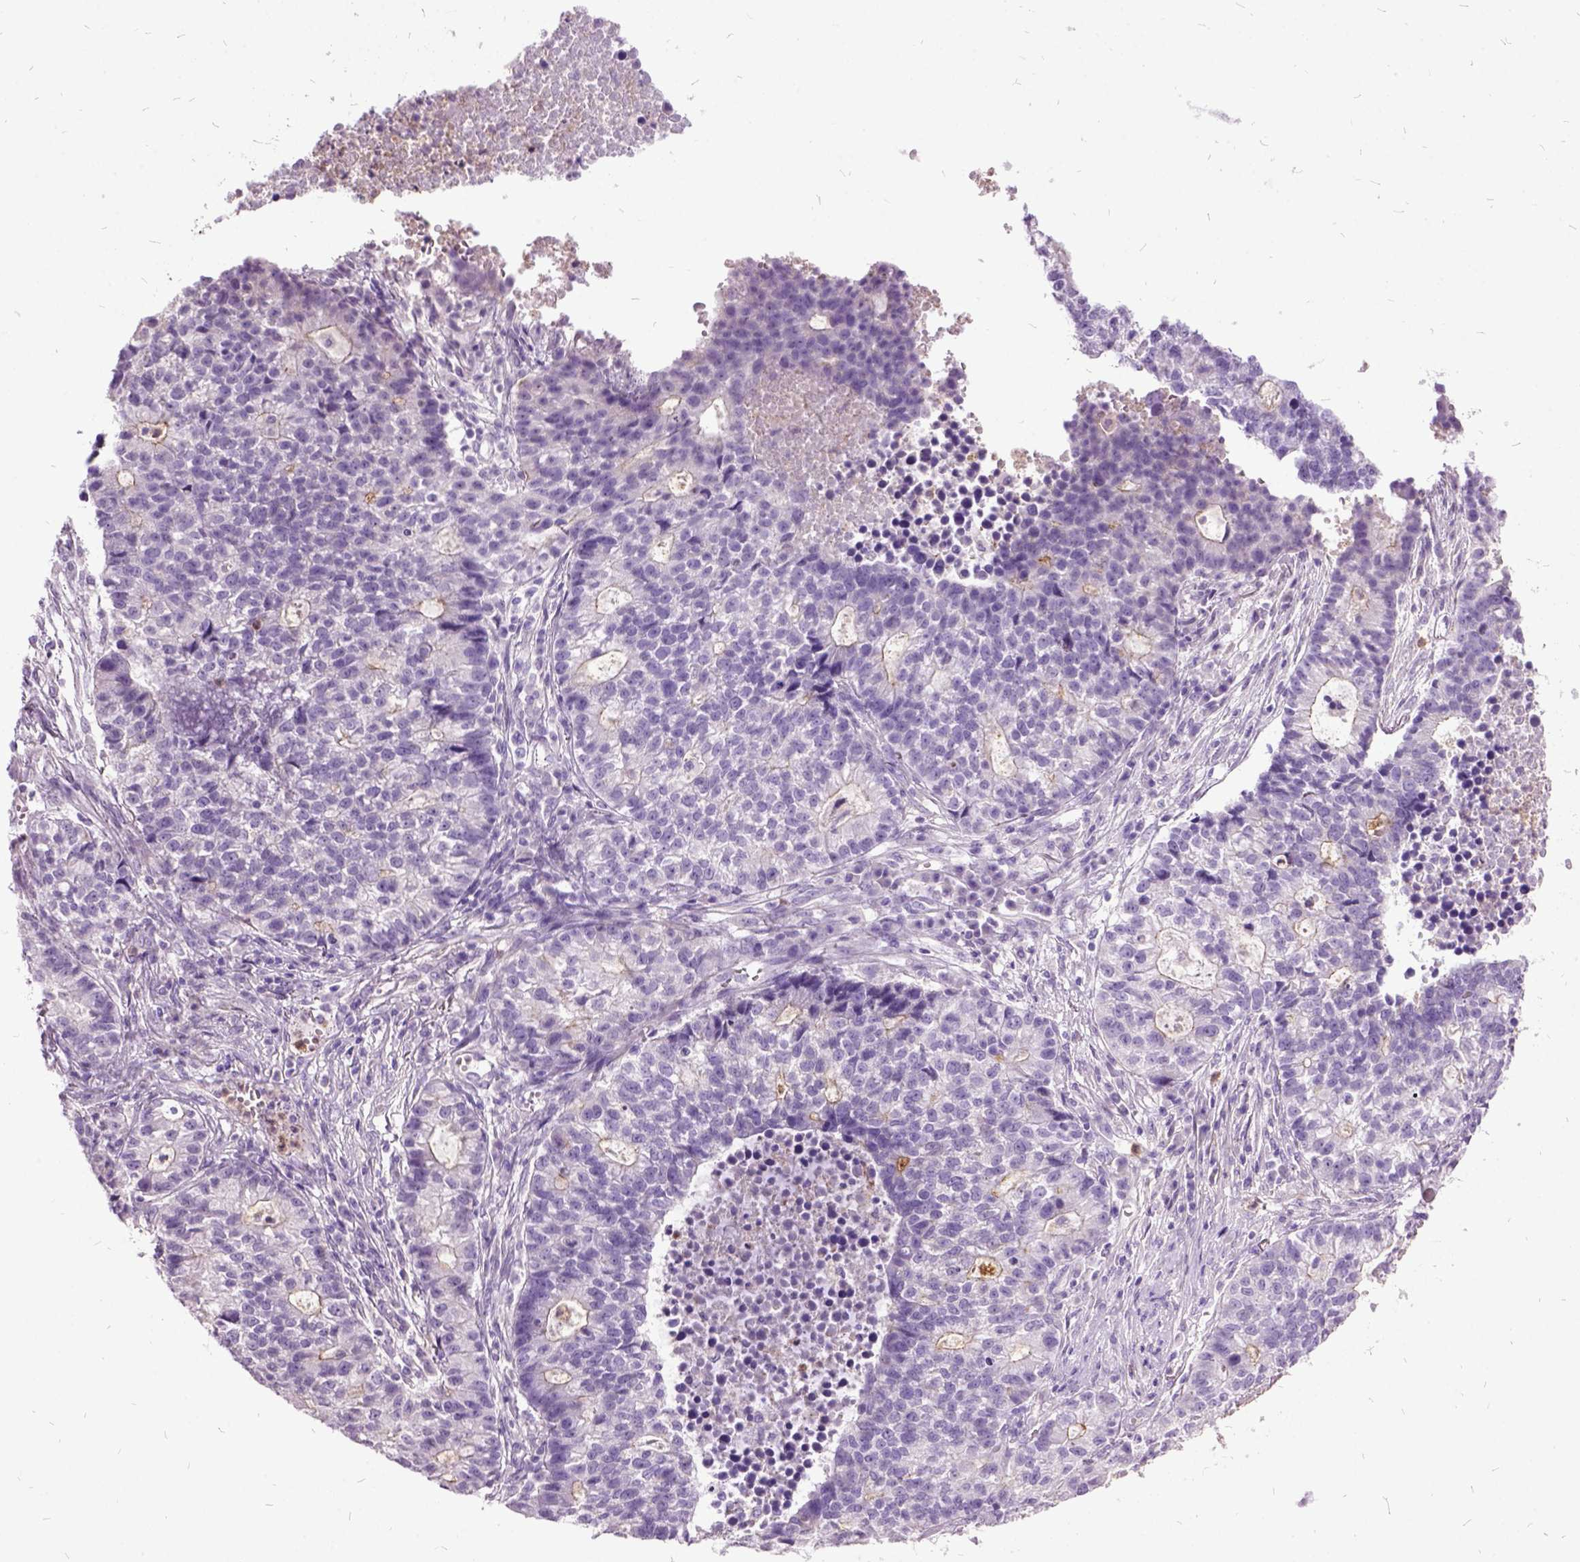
{"staining": {"intensity": "negative", "quantity": "none", "location": "none"}, "tissue": "lung cancer", "cell_type": "Tumor cells", "image_type": "cancer", "snomed": [{"axis": "morphology", "description": "Adenocarcinoma, NOS"}, {"axis": "topography", "description": "Lung"}], "caption": "Histopathology image shows no significant protein positivity in tumor cells of lung adenocarcinoma.", "gene": "MME", "patient": {"sex": "male", "age": 57}}